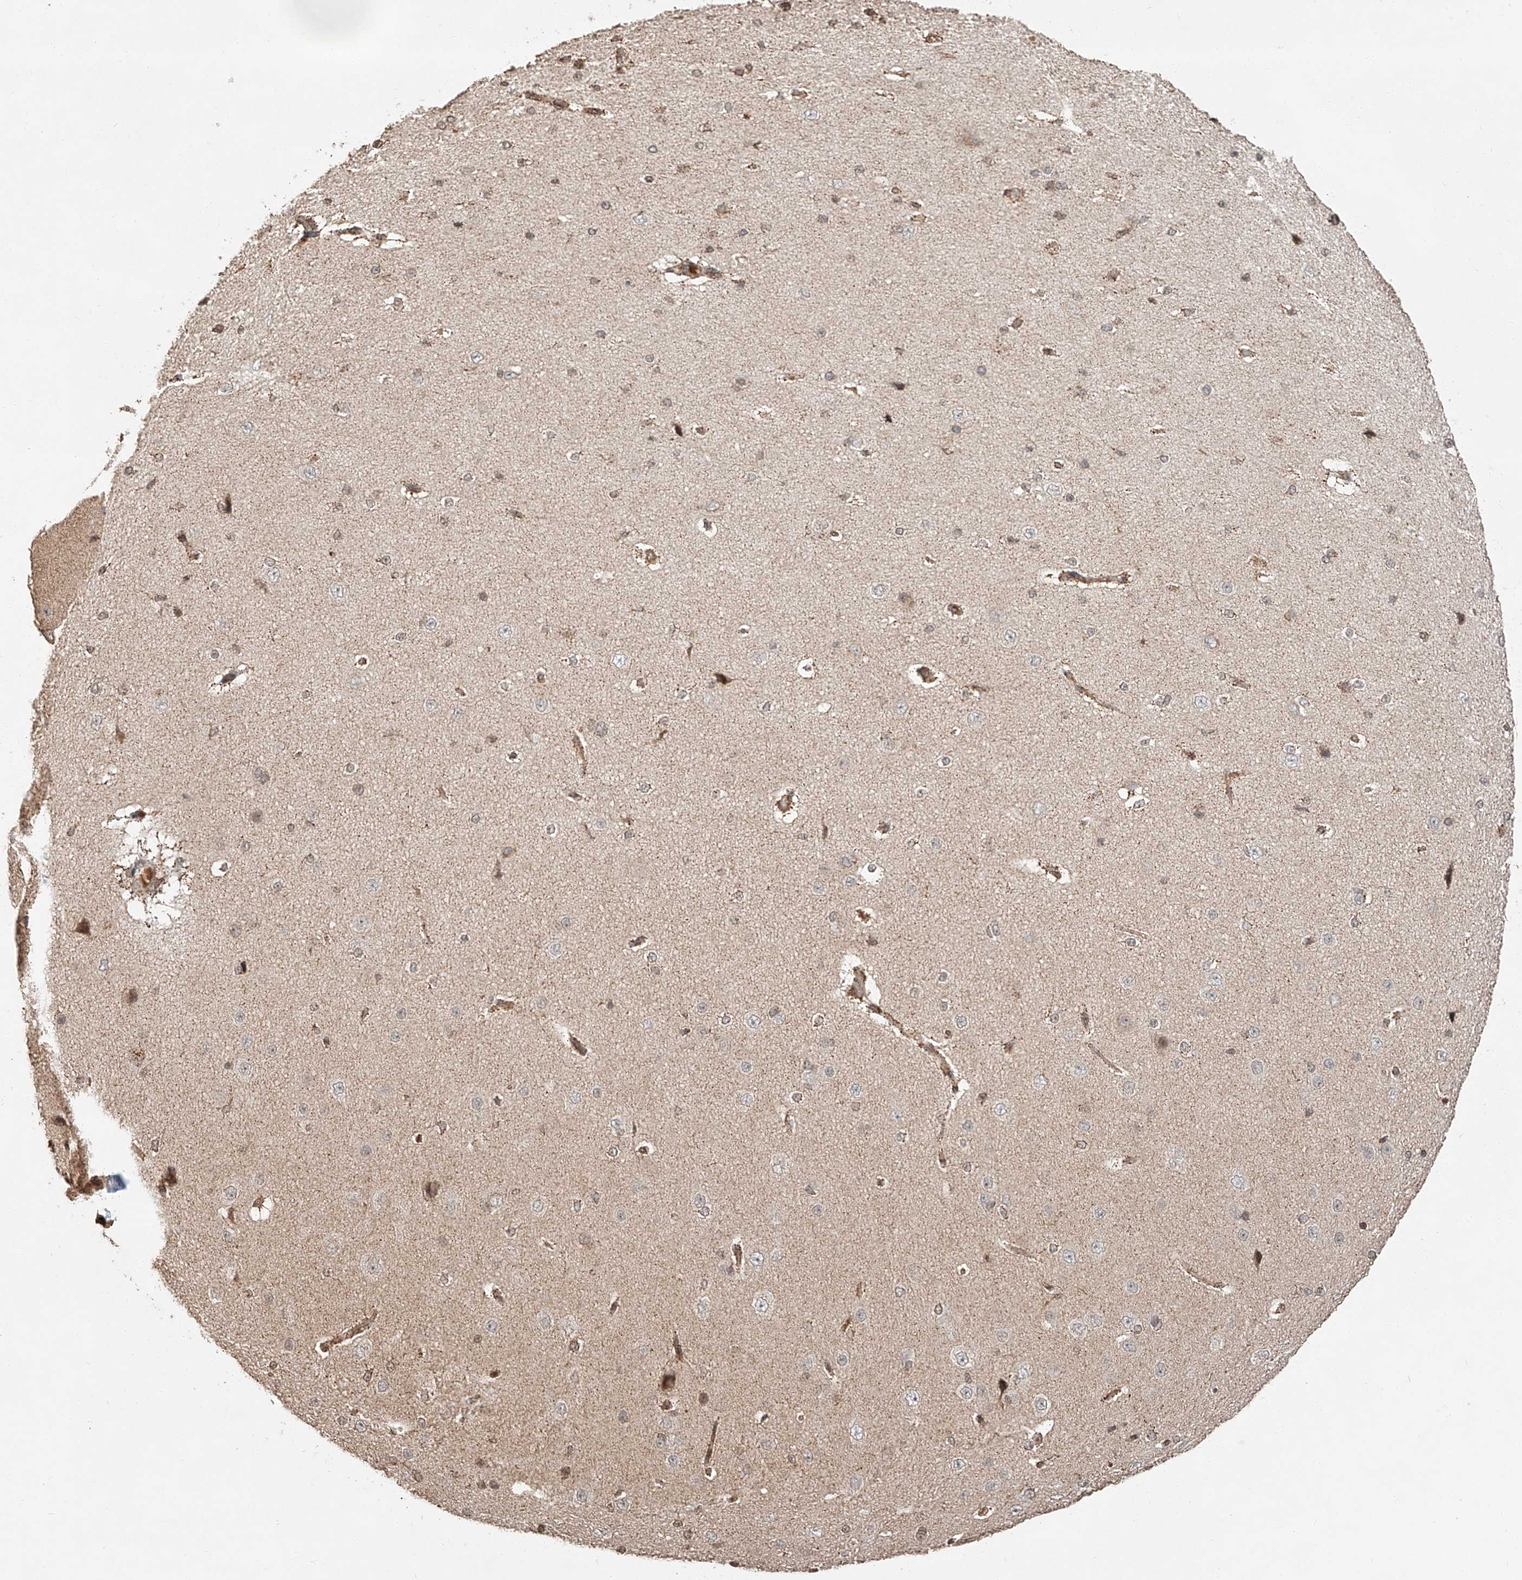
{"staining": {"intensity": "moderate", "quantity": ">75%", "location": "cytoplasmic/membranous"}, "tissue": "cerebral cortex", "cell_type": "Endothelial cells", "image_type": "normal", "snomed": [{"axis": "morphology", "description": "Normal tissue, NOS"}, {"axis": "morphology", "description": "Developmental malformation"}, {"axis": "topography", "description": "Cerebral cortex"}], "caption": "Brown immunohistochemical staining in normal human cerebral cortex reveals moderate cytoplasmic/membranous positivity in about >75% of endothelial cells. Using DAB (3,3'-diaminobenzidine) (brown) and hematoxylin (blue) stains, captured at high magnification using brightfield microscopy.", "gene": "ARHGAP33", "patient": {"sex": "female", "age": 30}}